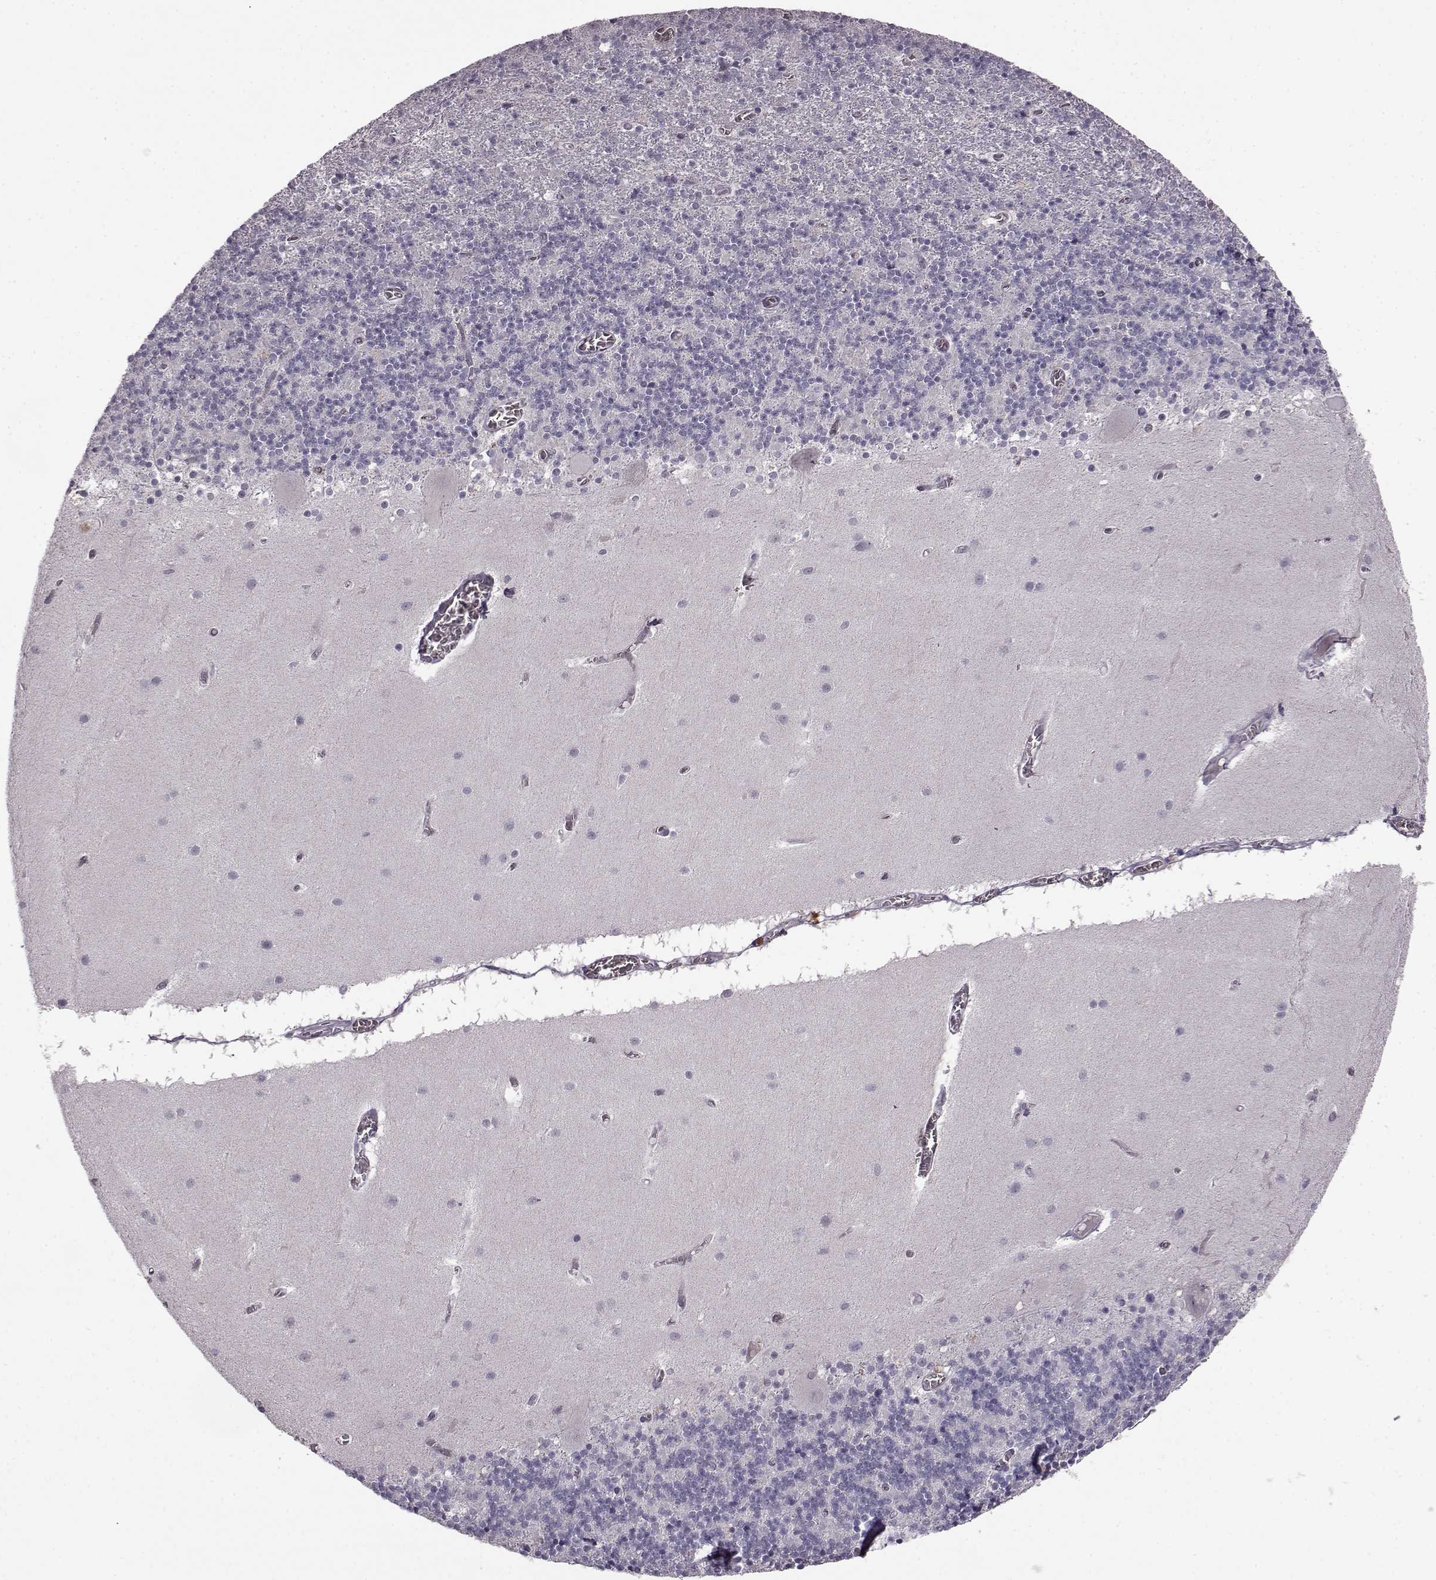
{"staining": {"intensity": "strong", "quantity": "<25%", "location": "nuclear"}, "tissue": "cerebellum", "cell_type": "Cells in granular layer", "image_type": "normal", "snomed": [{"axis": "morphology", "description": "Normal tissue, NOS"}, {"axis": "topography", "description": "Cerebellum"}], "caption": "Protein analysis of normal cerebellum displays strong nuclear expression in about <25% of cells in granular layer. (IHC, brightfield microscopy, high magnification).", "gene": "PROP1", "patient": {"sex": "male", "age": 70}}